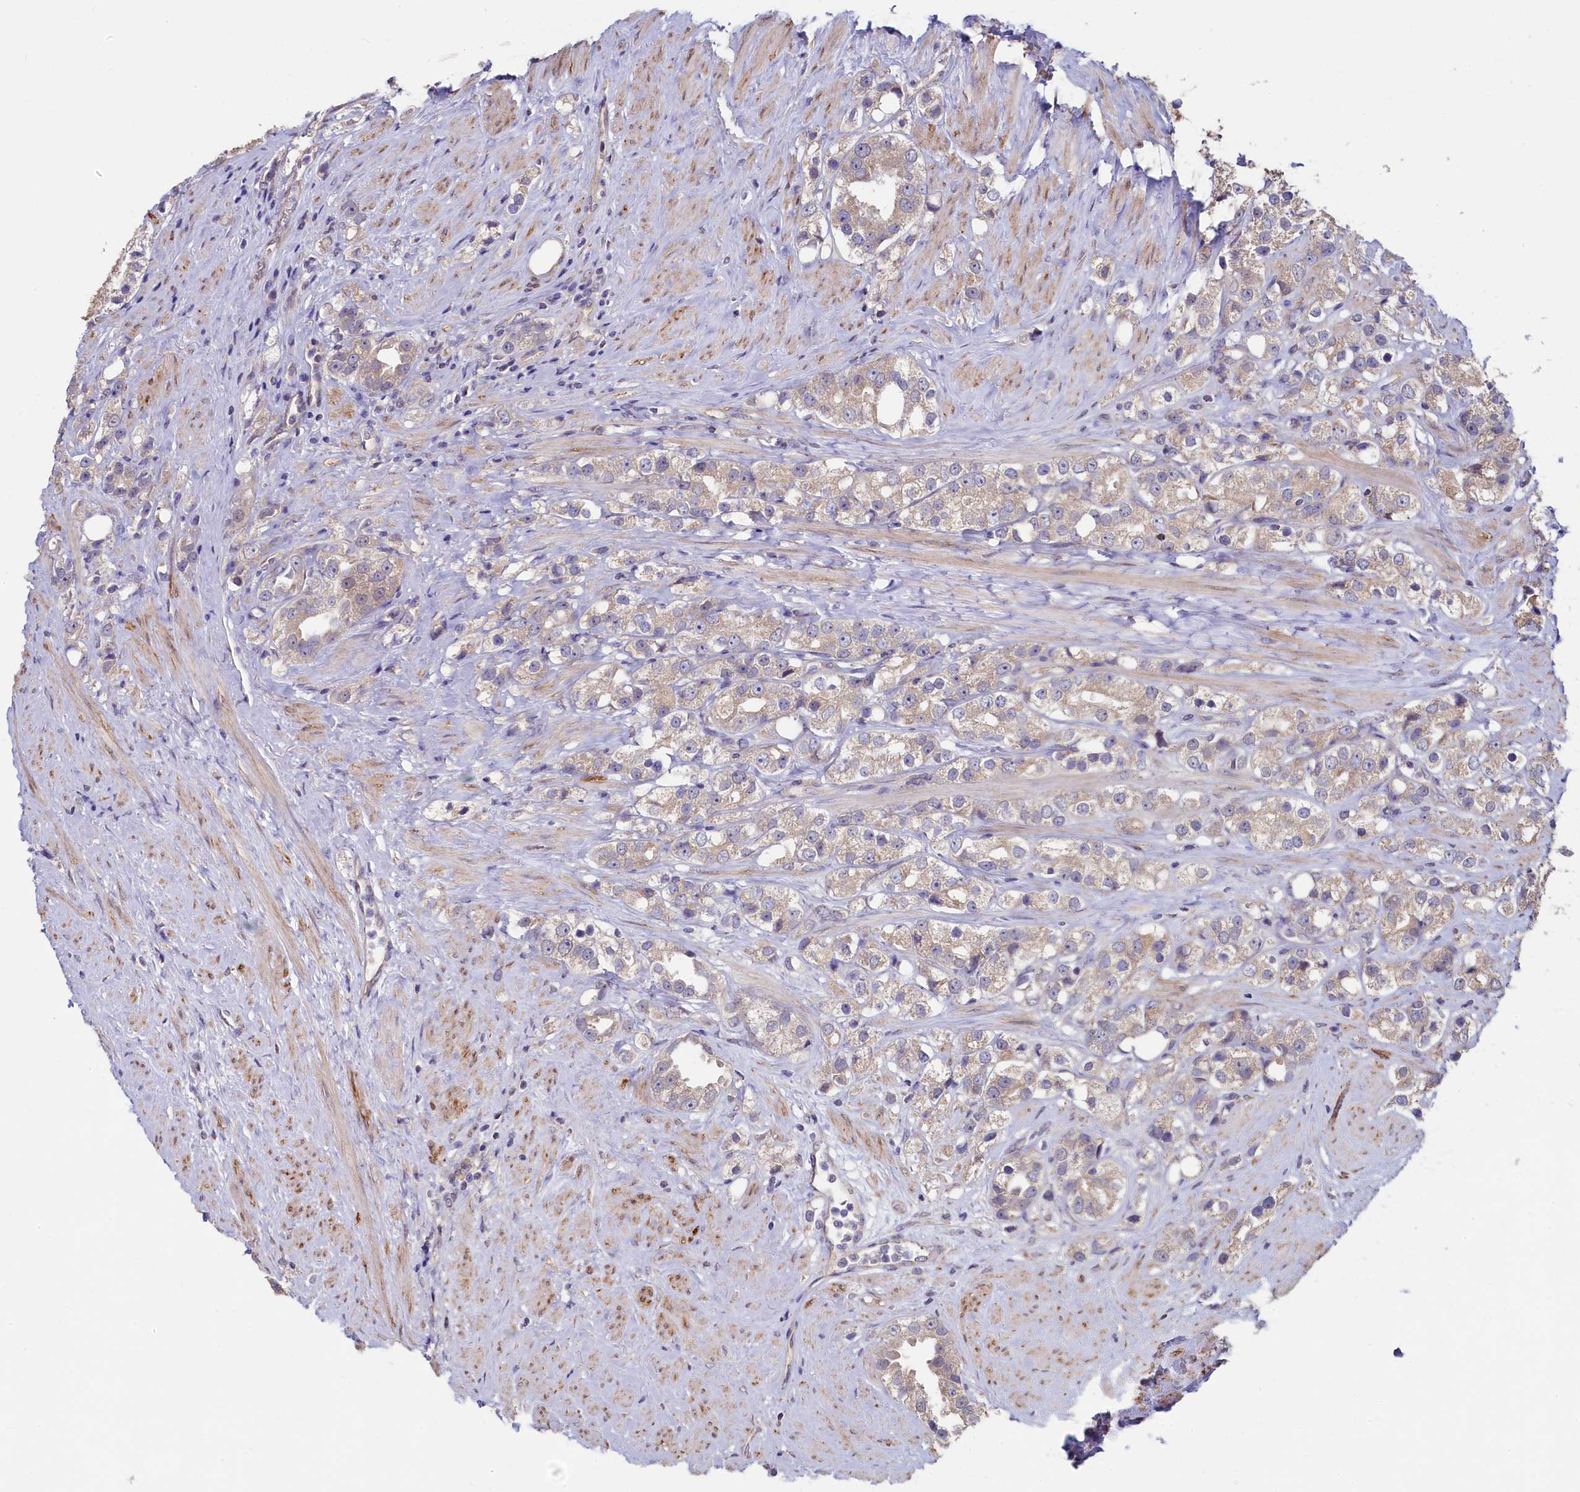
{"staining": {"intensity": "weak", "quantity": "25%-75%", "location": "cytoplasmic/membranous"}, "tissue": "prostate cancer", "cell_type": "Tumor cells", "image_type": "cancer", "snomed": [{"axis": "morphology", "description": "Adenocarcinoma, NOS"}, {"axis": "topography", "description": "Prostate"}], "caption": "Prostate adenocarcinoma stained with a protein marker exhibits weak staining in tumor cells.", "gene": "SPATA2L", "patient": {"sex": "male", "age": 79}}